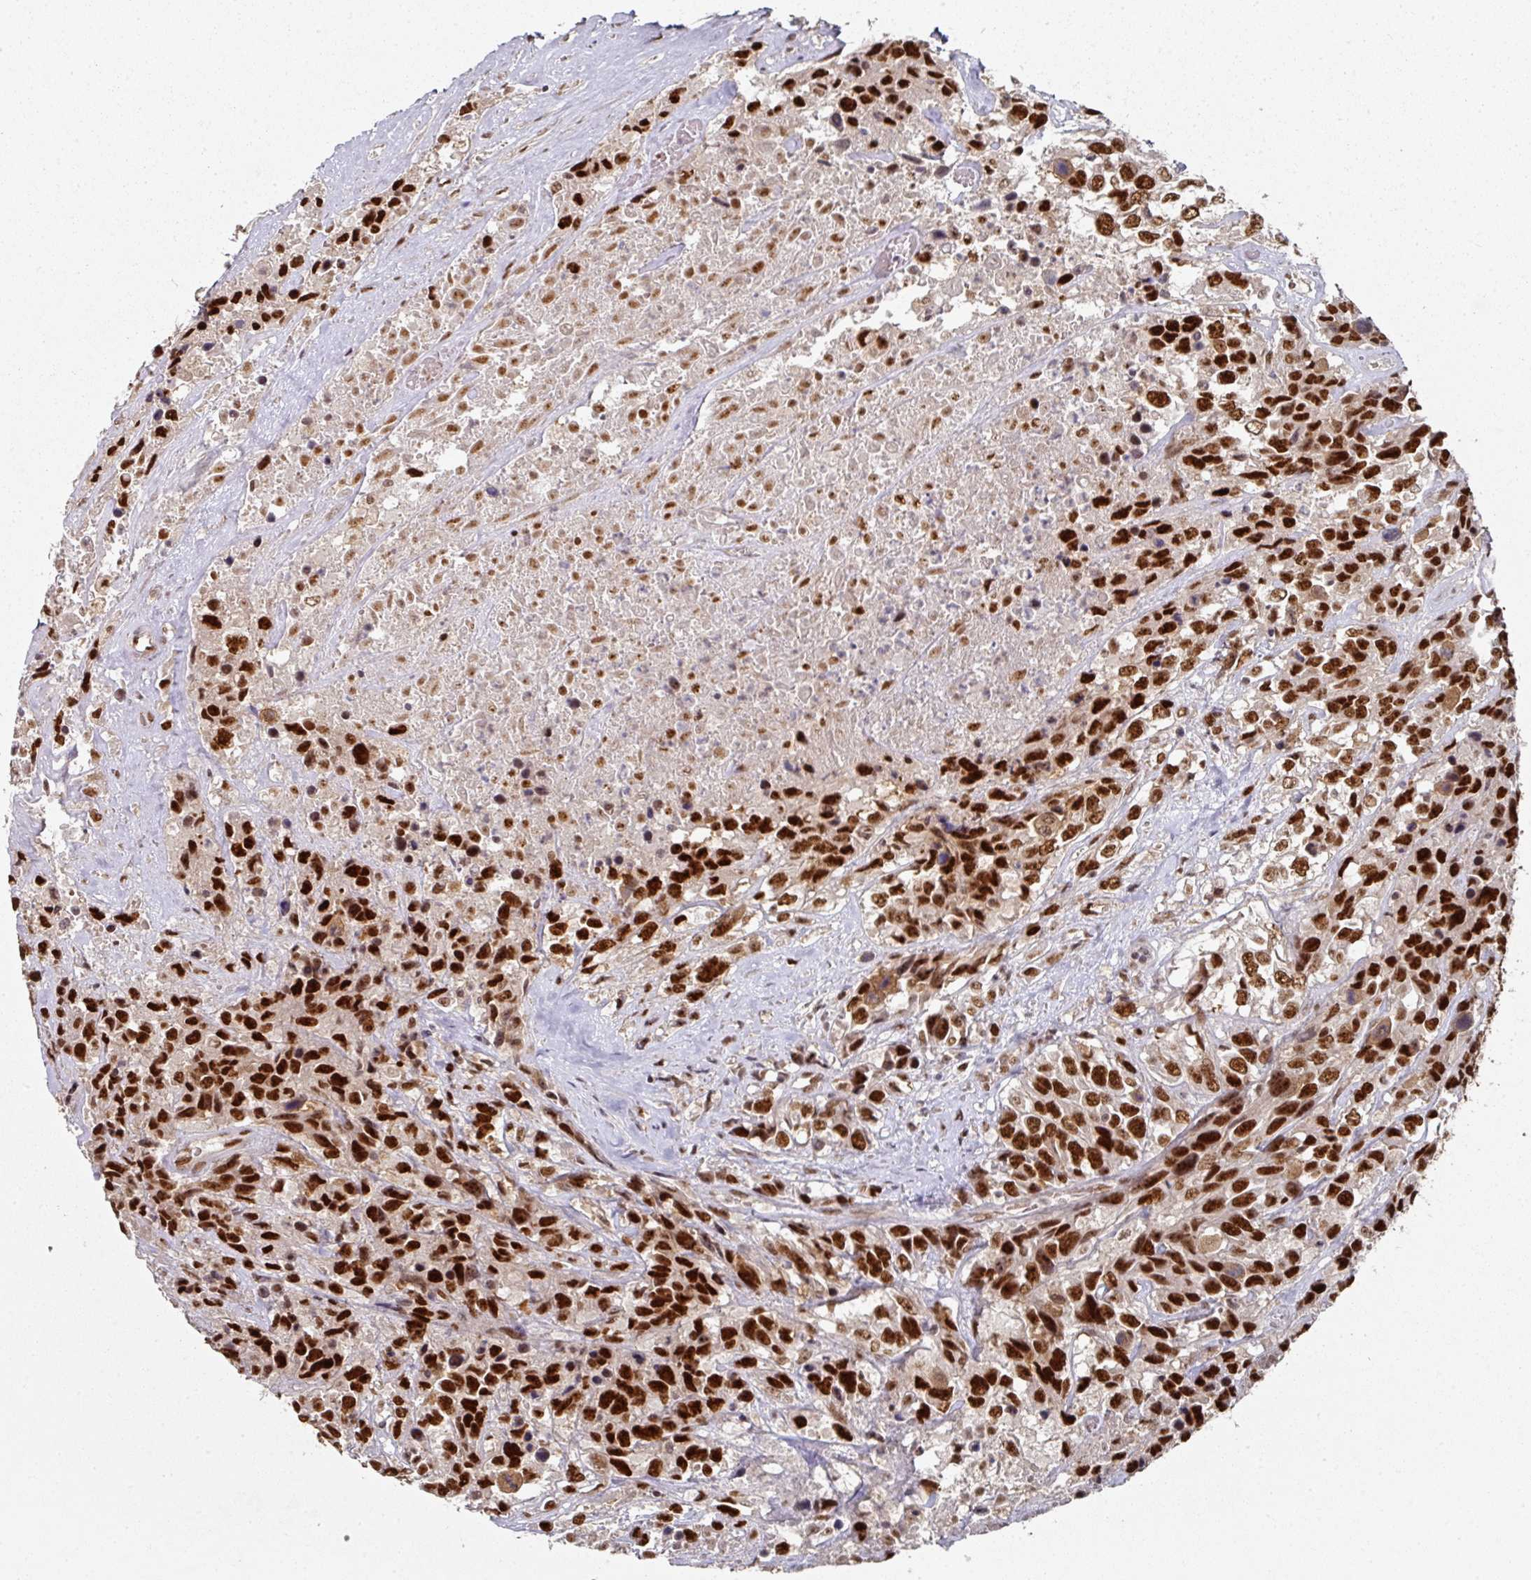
{"staining": {"intensity": "strong", "quantity": ">75%", "location": "nuclear"}, "tissue": "urothelial cancer", "cell_type": "Tumor cells", "image_type": "cancer", "snomed": [{"axis": "morphology", "description": "Urothelial carcinoma, High grade"}, {"axis": "topography", "description": "Urinary bladder"}], "caption": "Immunohistochemistry (DAB (3,3'-diaminobenzidine)) staining of human high-grade urothelial carcinoma reveals strong nuclear protein expression in about >75% of tumor cells.", "gene": "MEPCE", "patient": {"sex": "female", "age": 70}}